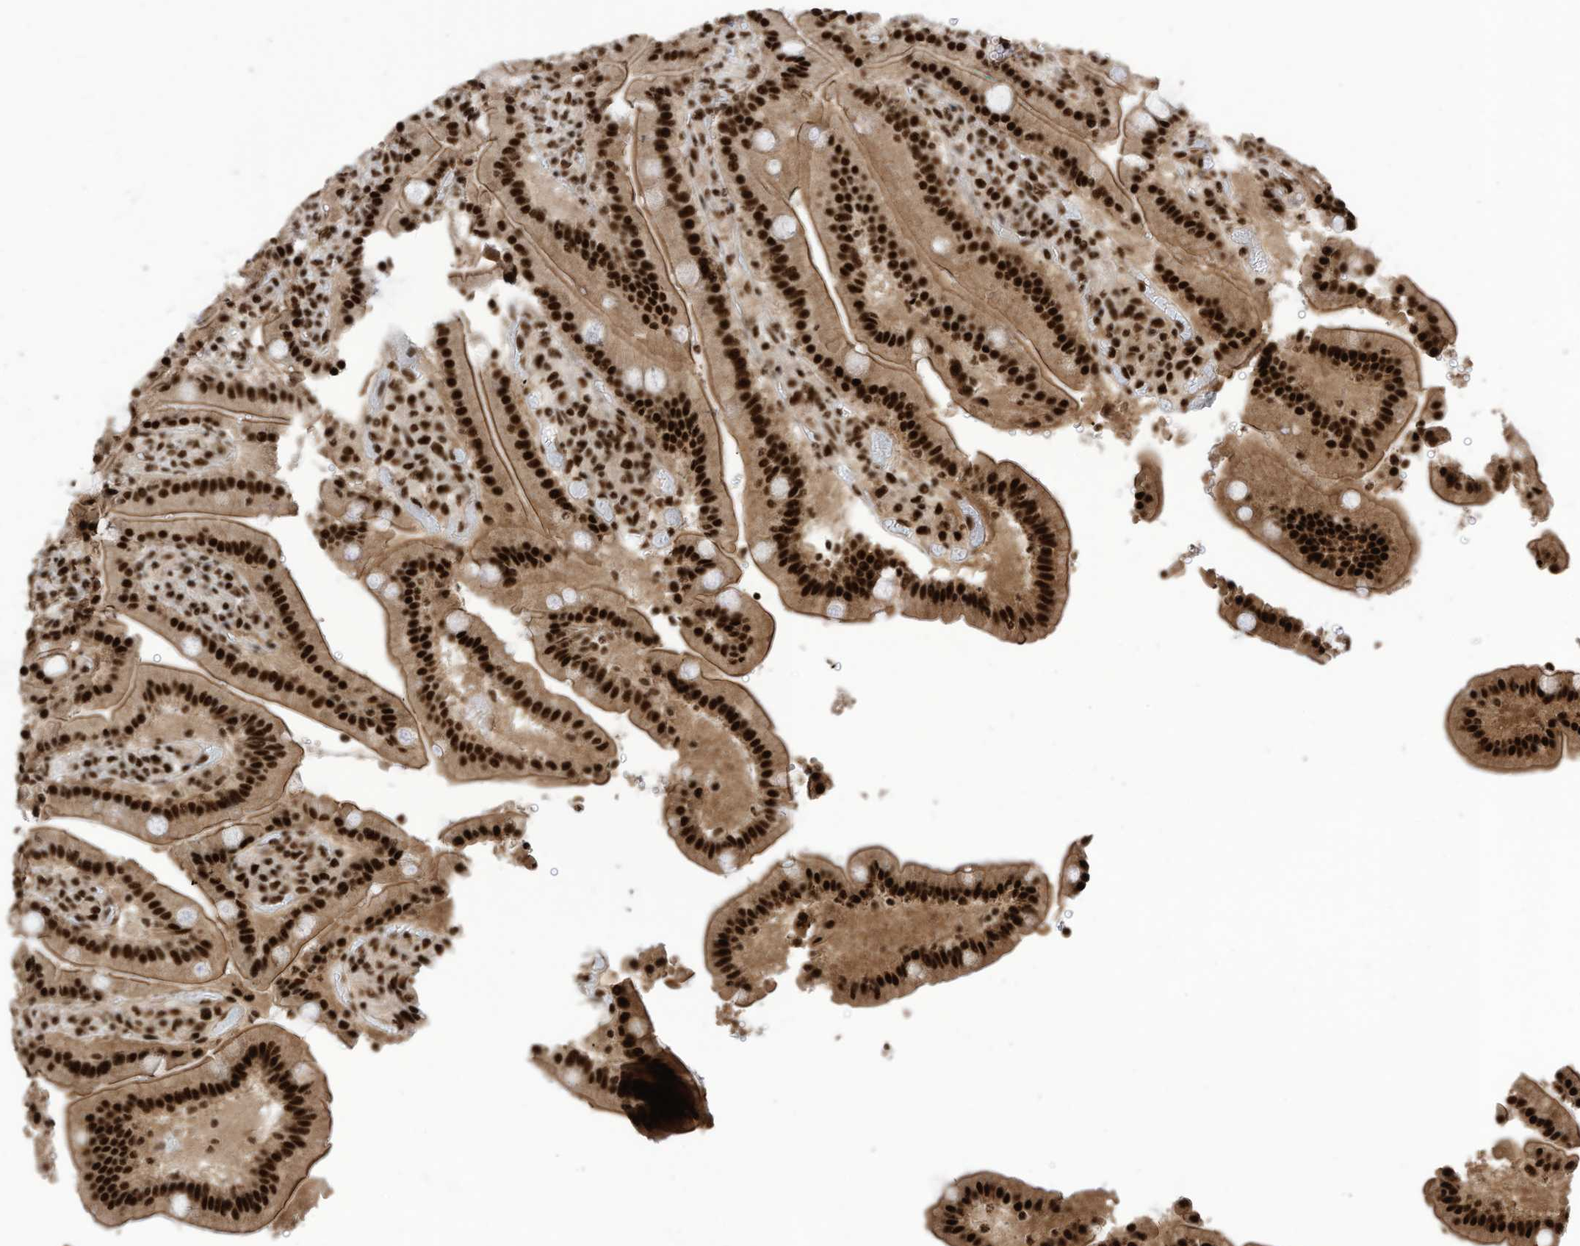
{"staining": {"intensity": "strong", "quantity": ">75%", "location": "cytoplasmic/membranous,nuclear"}, "tissue": "duodenum", "cell_type": "Glandular cells", "image_type": "normal", "snomed": [{"axis": "morphology", "description": "Normal tissue, NOS"}, {"axis": "topography", "description": "Duodenum"}], "caption": "A photomicrograph of duodenum stained for a protein reveals strong cytoplasmic/membranous,nuclear brown staining in glandular cells. (IHC, brightfield microscopy, high magnification).", "gene": "SF3A3", "patient": {"sex": "female", "age": 62}}